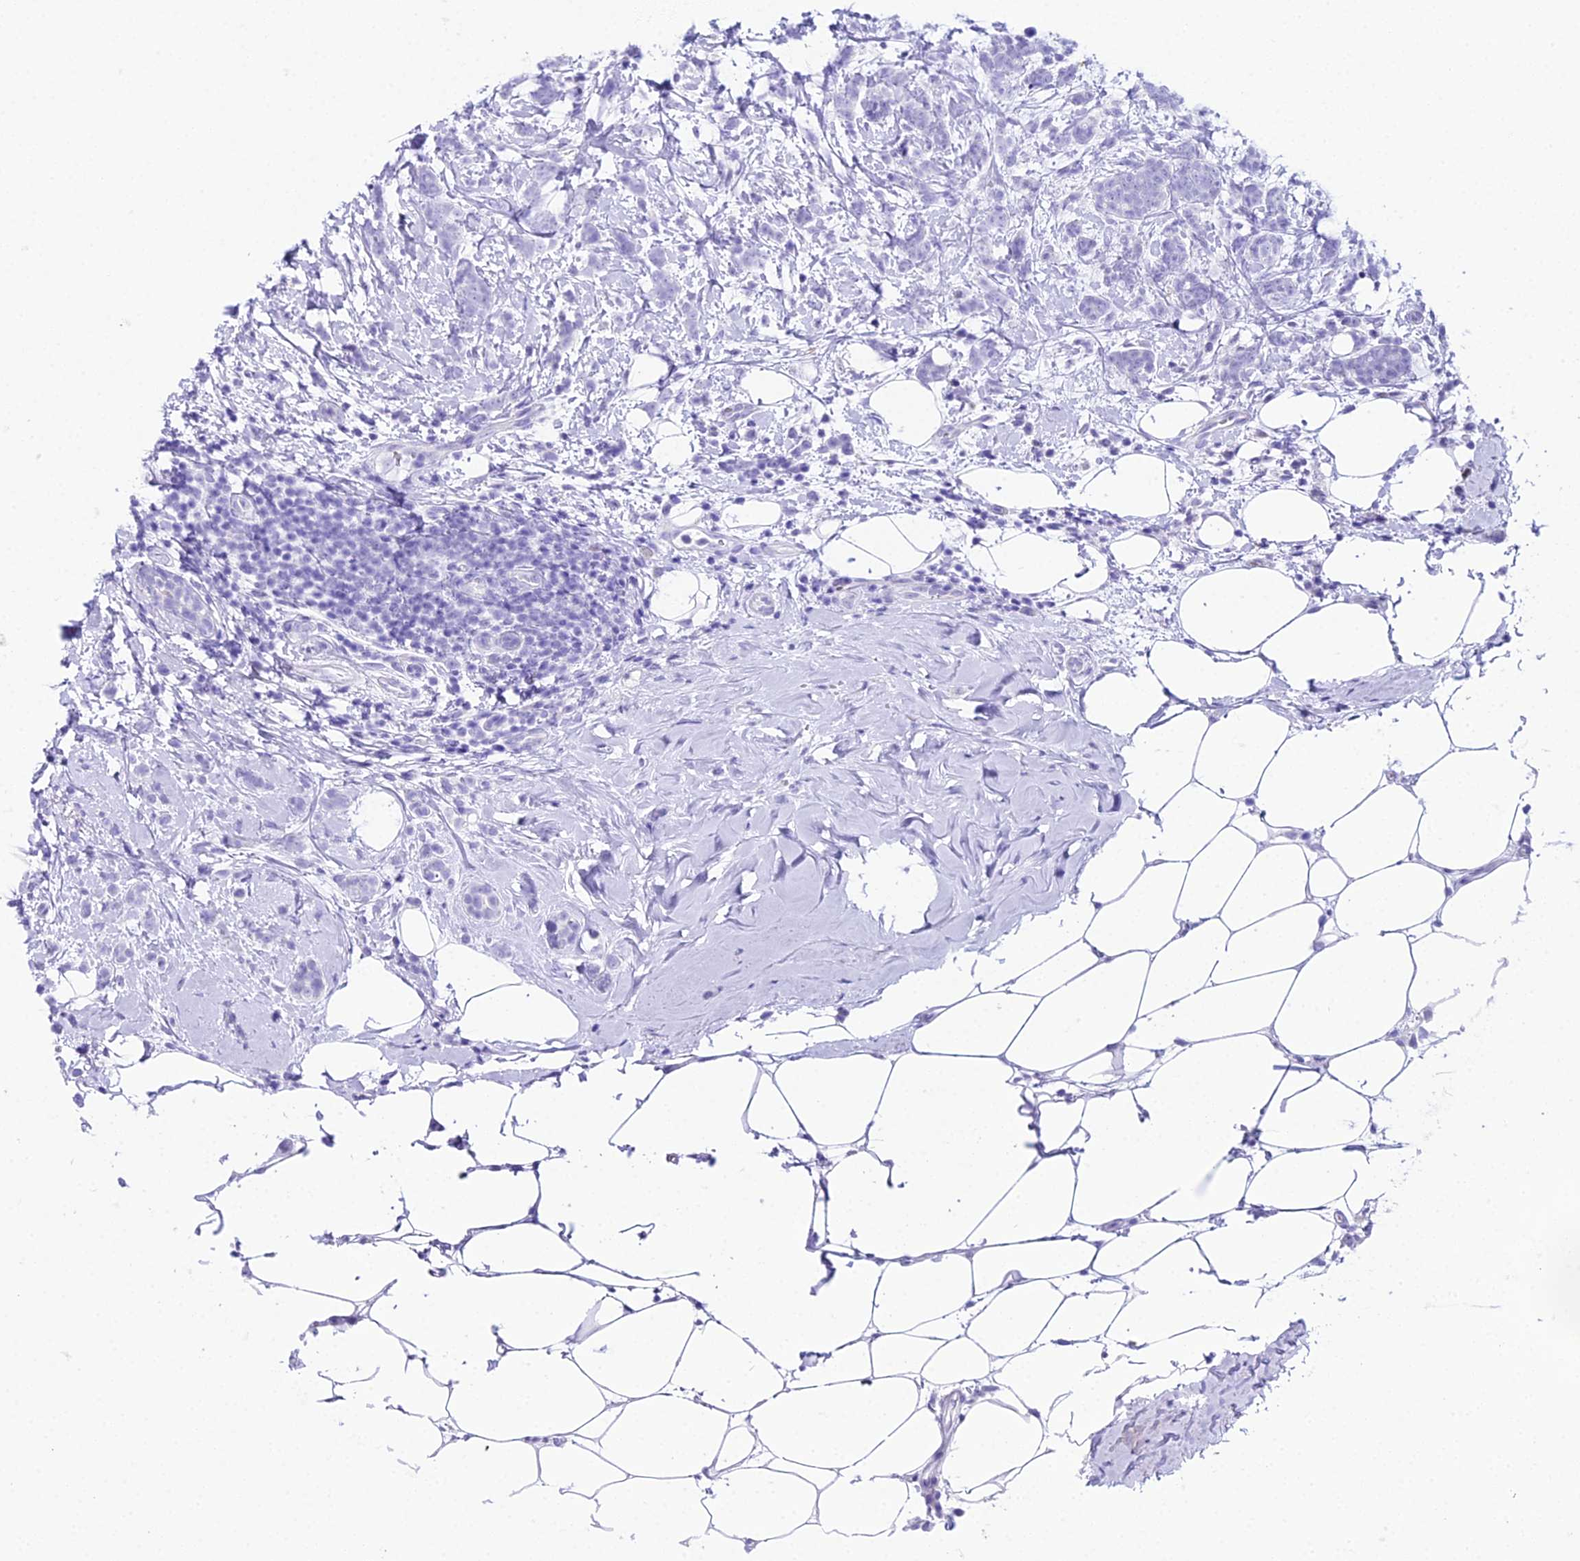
{"staining": {"intensity": "negative", "quantity": "none", "location": "none"}, "tissue": "breast cancer", "cell_type": "Tumor cells", "image_type": "cancer", "snomed": [{"axis": "morphology", "description": "Lobular carcinoma"}, {"axis": "topography", "description": "Breast"}], "caption": "A high-resolution micrograph shows immunohistochemistry staining of breast lobular carcinoma, which displays no significant expression in tumor cells. (Immunohistochemistry (ihc), brightfield microscopy, high magnification).", "gene": "RNPS1", "patient": {"sex": "female", "age": 58}}